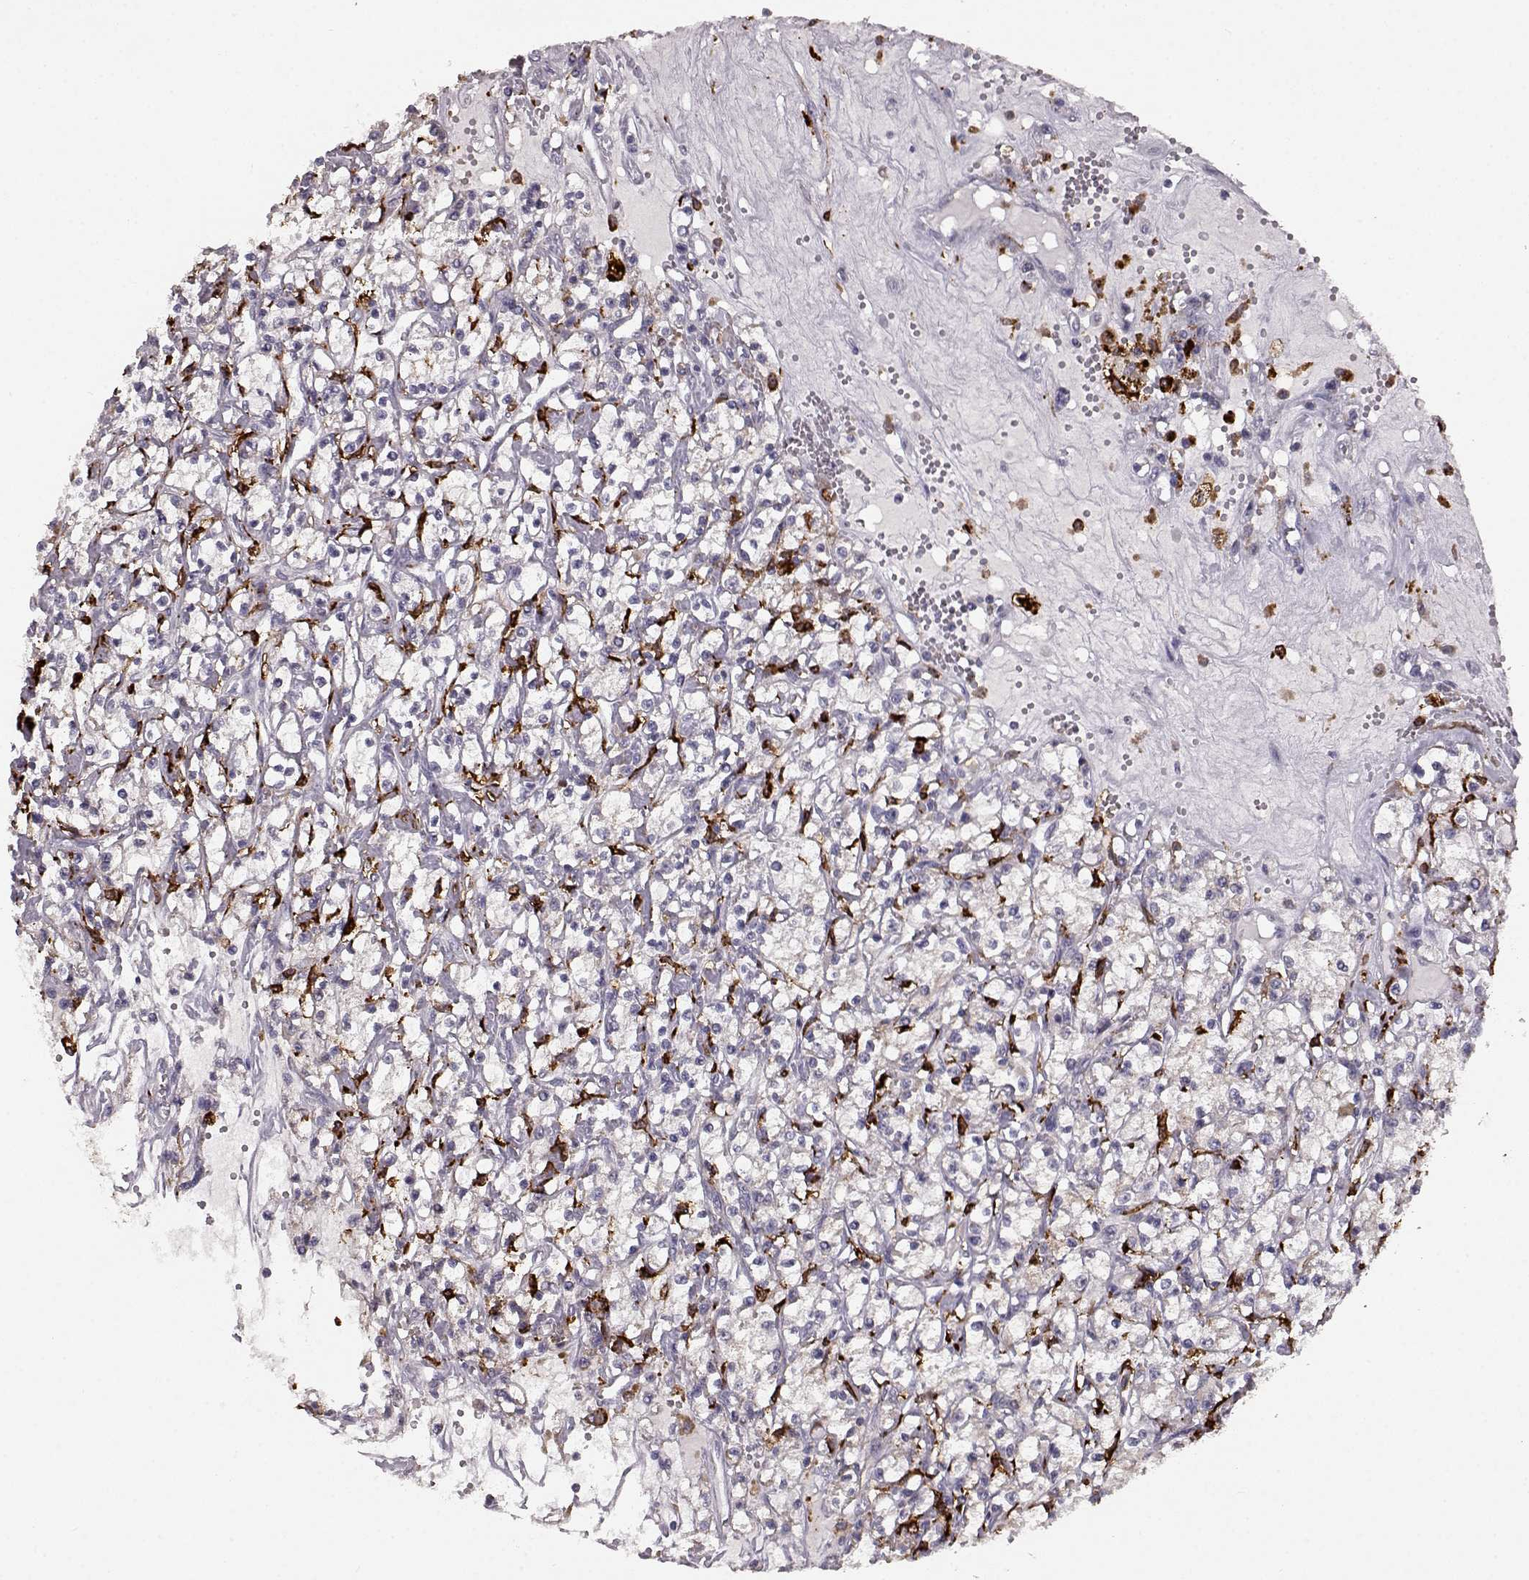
{"staining": {"intensity": "negative", "quantity": "none", "location": "none"}, "tissue": "renal cancer", "cell_type": "Tumor cells", "image_type": "cancer", "snomed": [{"axis": "morphology", "description": "Adenocarcinoma, NOS"}, {"axis": "topography", "description": "Kidney"}], "caption": "Renal adenocarcinoma was stained to show a protein in brown. There is no significant positivity in tumor cells. The staining was performed using DAB to visualize the protein expression in brown, while the nuclei were stained in blue with hematoxylin (Magnification: 20x).", "gene": "CCNF", "patient": {"sex": "female", "age": 59}}